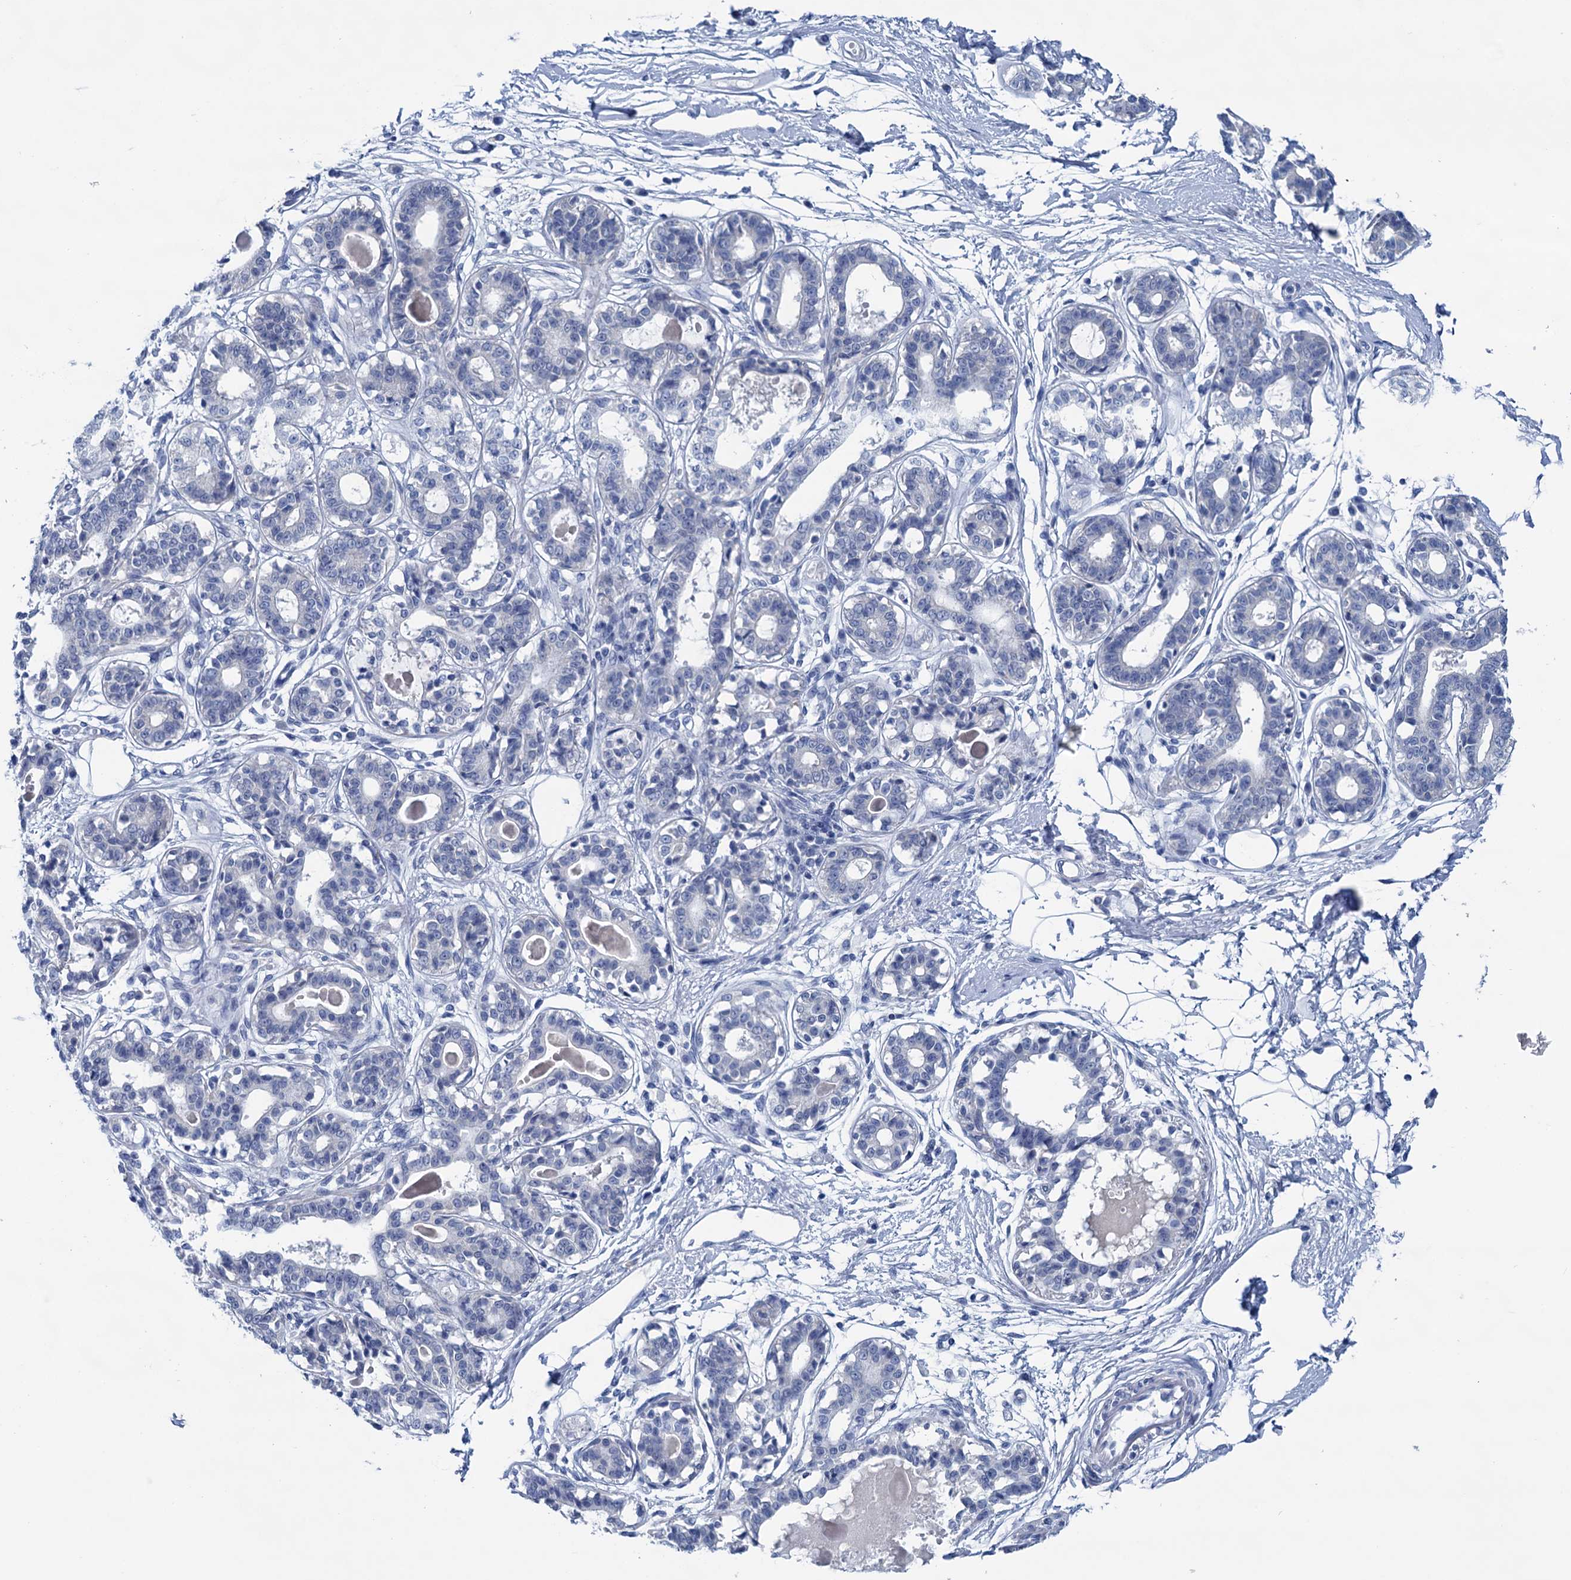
{"staining": {"intensity": "negative", "quantity": "none", "location": "none"}, "tissue": "breast", "cell_type": "Adipocytes", "image_type": "normal", "snomed": [{"axis": "morphology", "description": "Normal tissue, NOS"}, {"axis": "topography", "description": "Breast"}], "caption": "IHC of benign breast displays no staining in adipocytes.", "gene": "MYOZ3", "patient": {"sex": "female", "age": 45}}